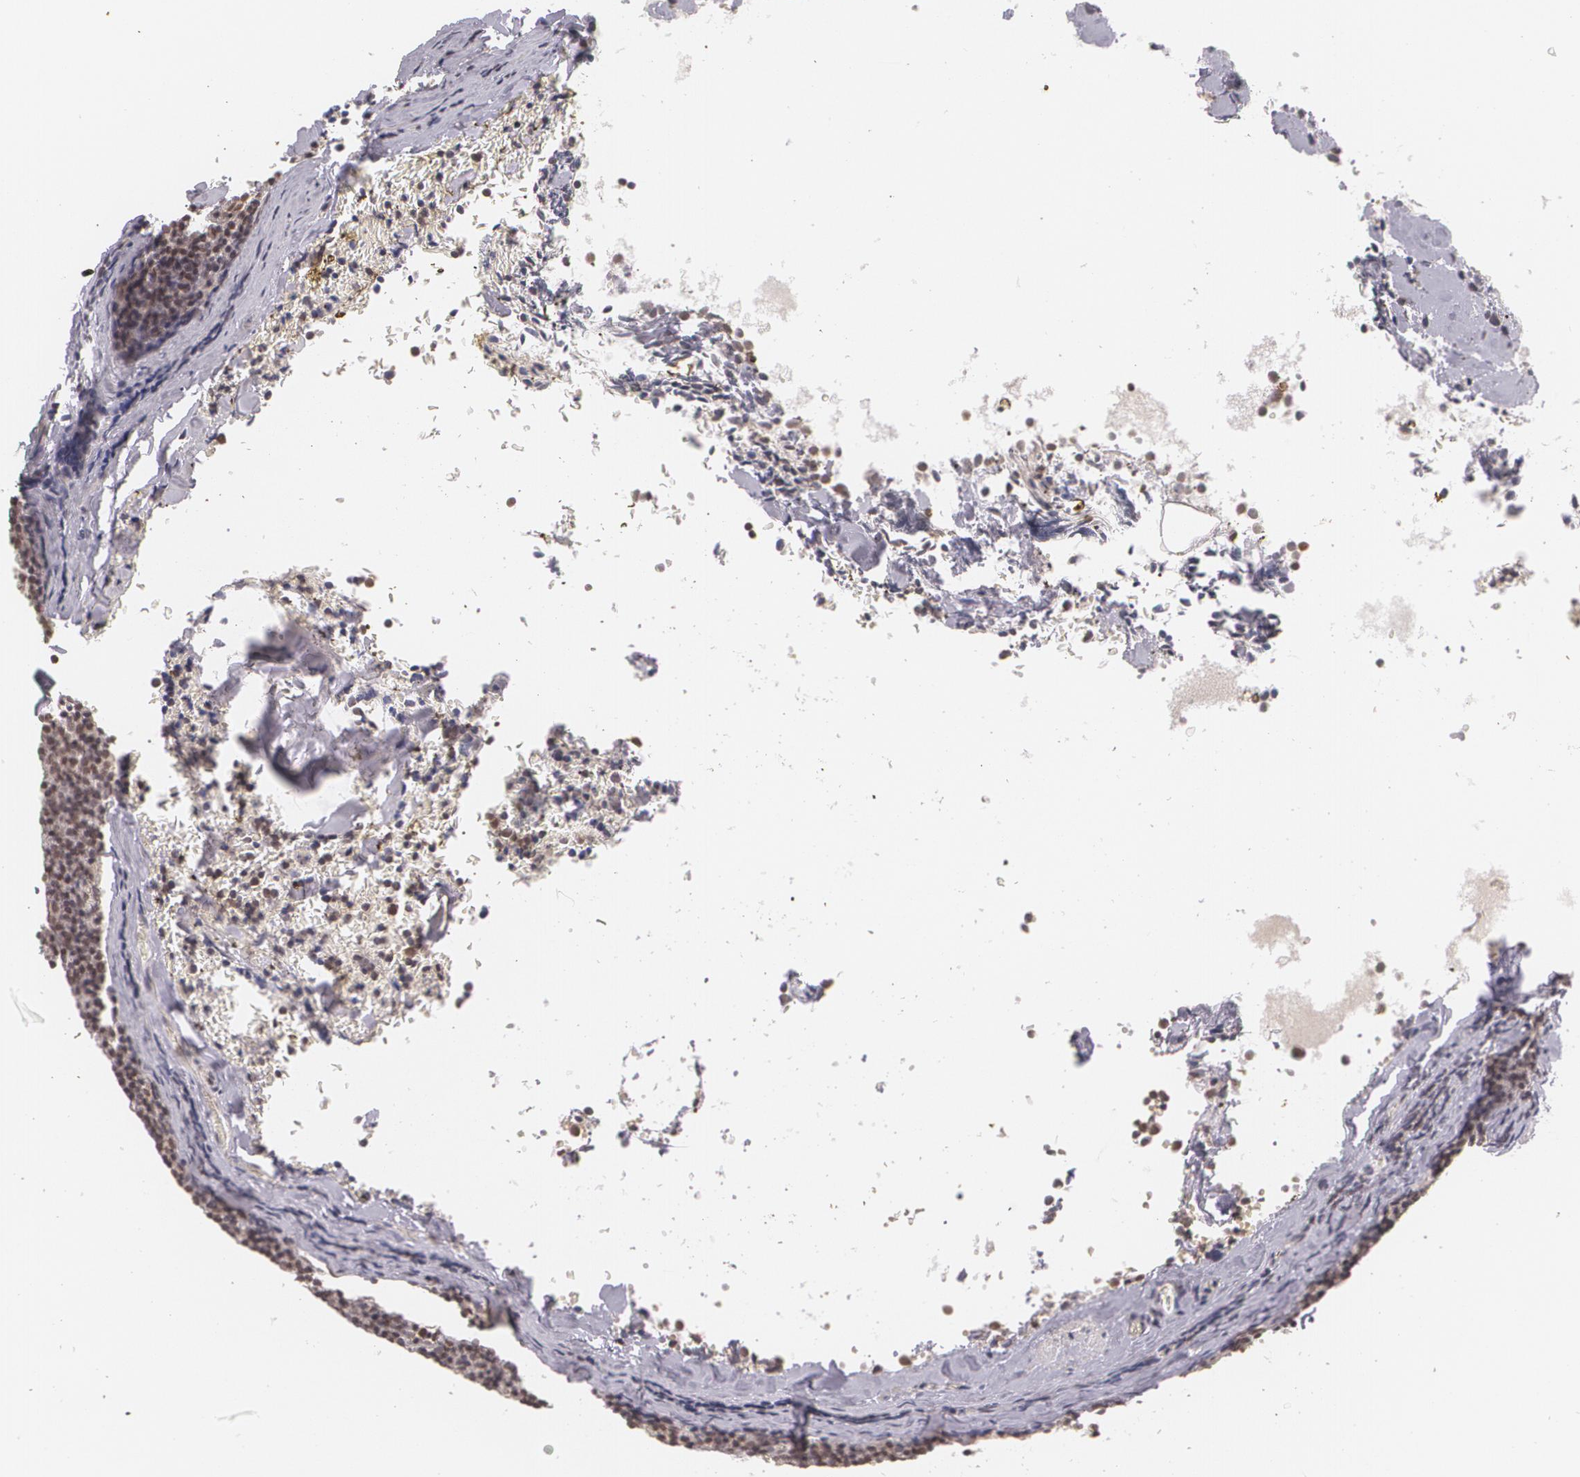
{"staining": {"intensity": "weak", "quantity": "25%-75%", "location": "nuclear"}, "tissue": "lymphoma", "cell_type": "Tumor cells", "image_type": "cancer", "snomed": [{"axis": "morphology", "description": "Malignant lymphoma, non-Hodgkin's type, Low grade"}, {"axis": "topography", "description": "Lymph node"}], "caption": "Brown immunohistochemical staining in human lymphoma demonstrates weak nuclear expression in approximately 25%-75% of tumor cells.", "gene": "ALX1", "patient": {"sex": "male", "age": 57}}